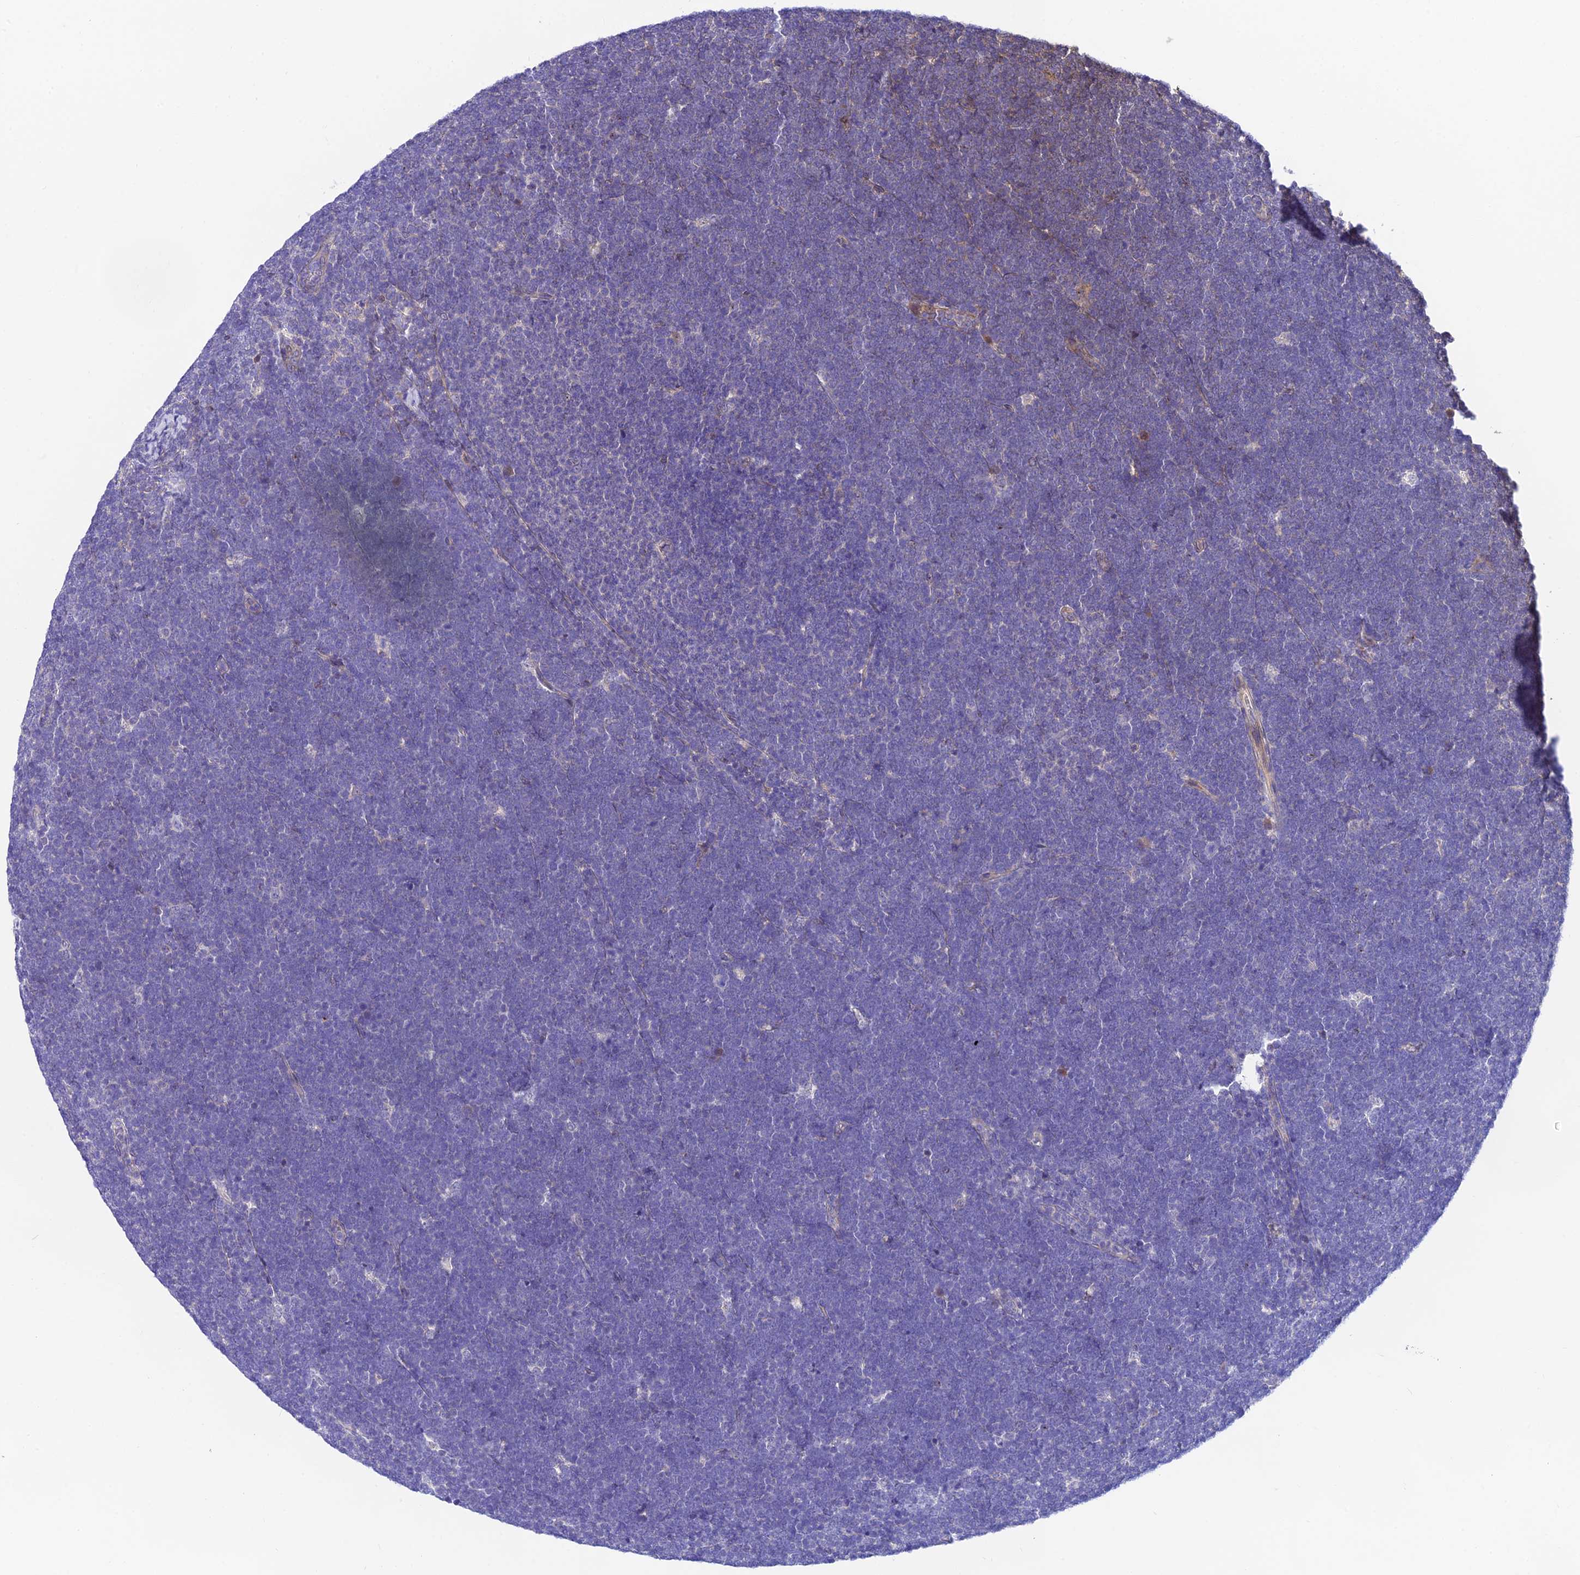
{"staining": {"intensity": "negative", "quantity": "none", "location": "none"}, "tissue": "lymphoma", "cell_type": "Tumor cells", "image_type": "cancer", "snomed": [{"axis": "morphology", "description": "Malignant lymphoma, non-Hodgkin's type, High grade"}, {"axis": "topography", "description": "Lymph node"}], "caption": "This is an immunohistochemistry micrograph of human lymphoma. There is no expression in tumor cells.", "gene": "C6orf132", "patient": {"sex": "male", "age": 13}}